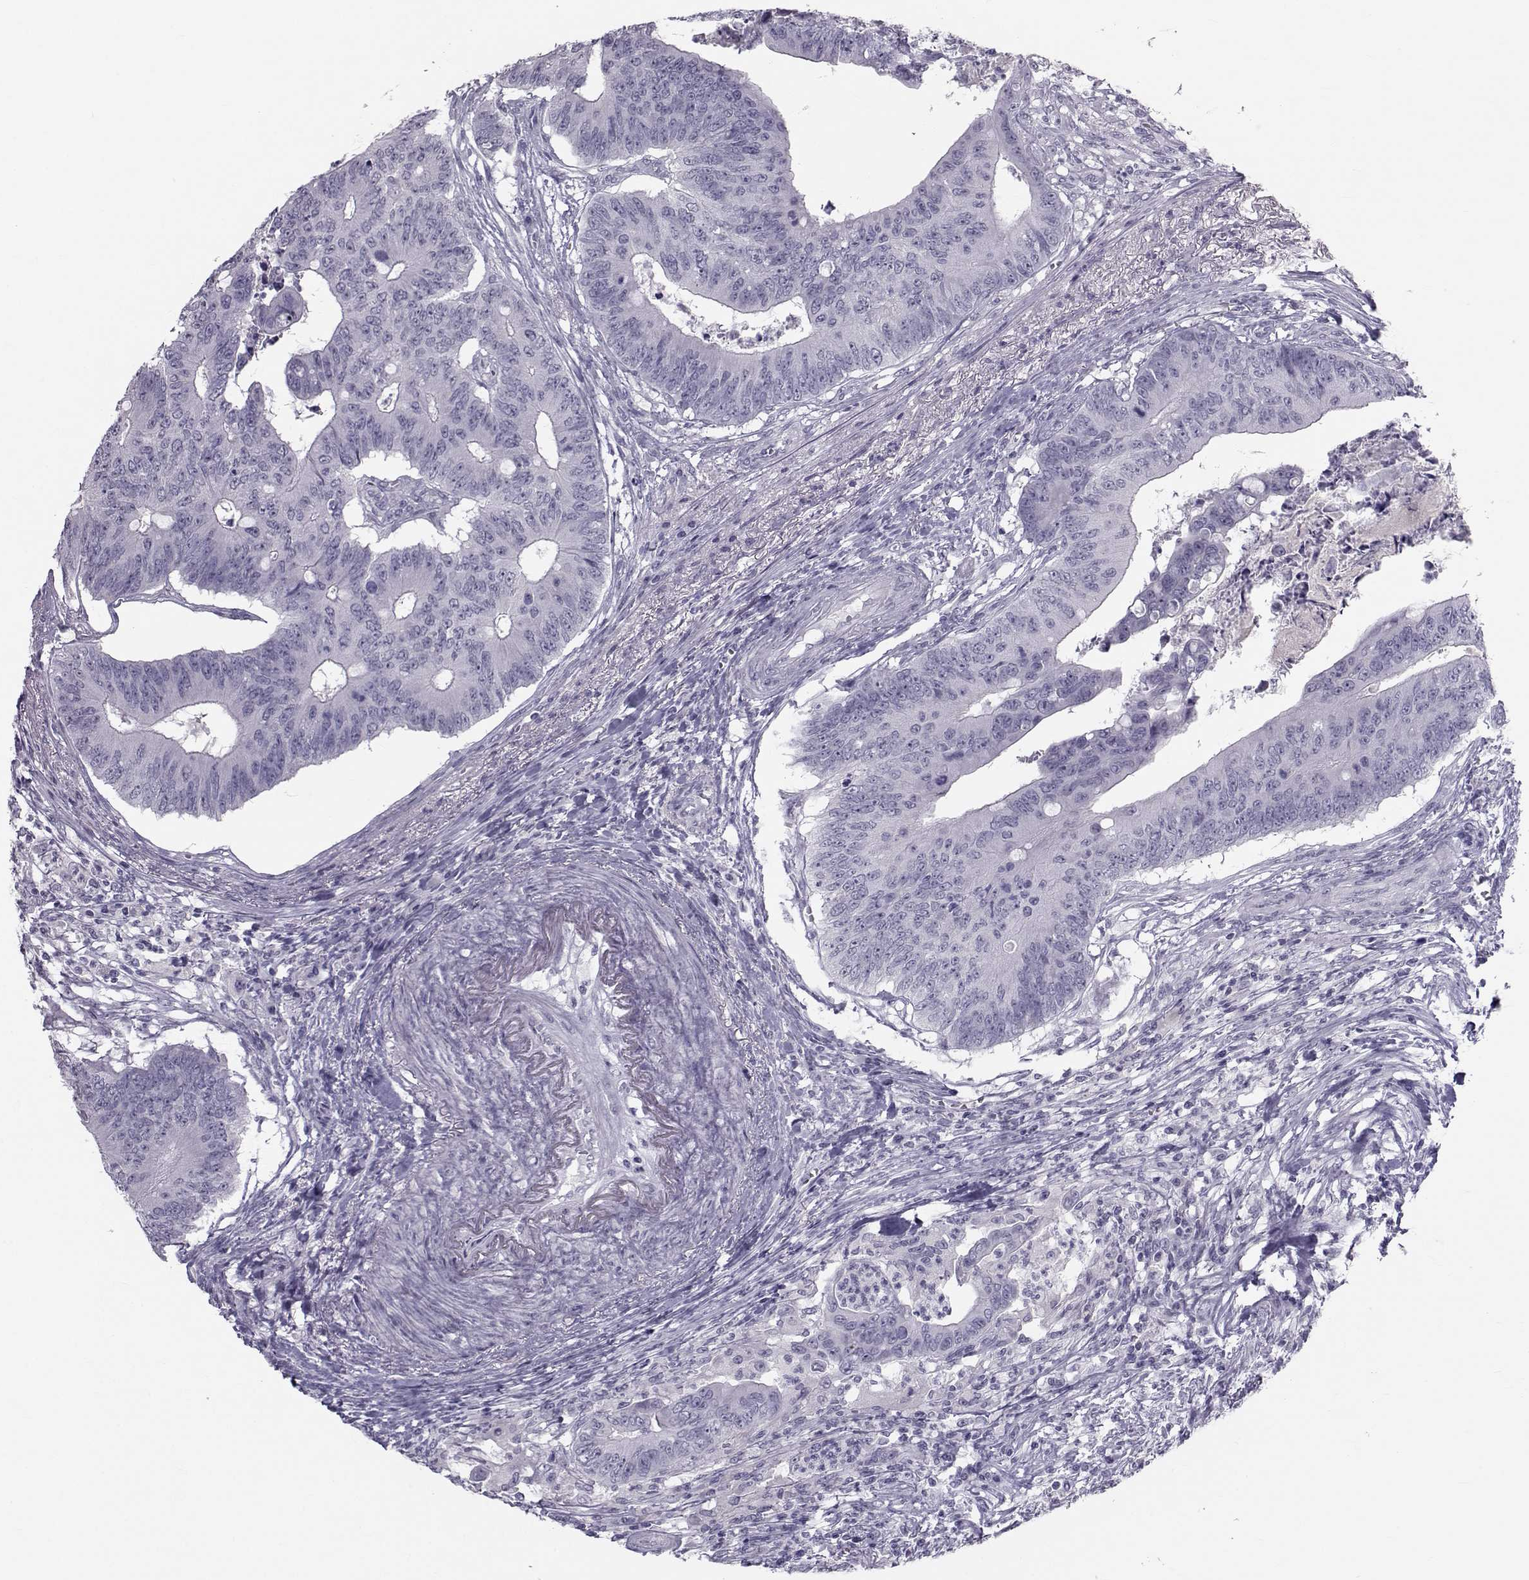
{"staining": {"intensity": "negative", "quantity": "none", "location": "none"}, "tissue": "colorectal cancer", "cell_type": "Tumor cells", "image_type": "cancer", "snomed": [{"axis": "morphology", "description": "Adenocarcinoma, NOS"}, {"axis": "topography", "description": "Colon"}], "caption": "IHC of colorectal adenocarcinoma reveals no positivity in tumor cells.", "gene": "GARIN3", "patient": {"sex": "male", "age": 84}}